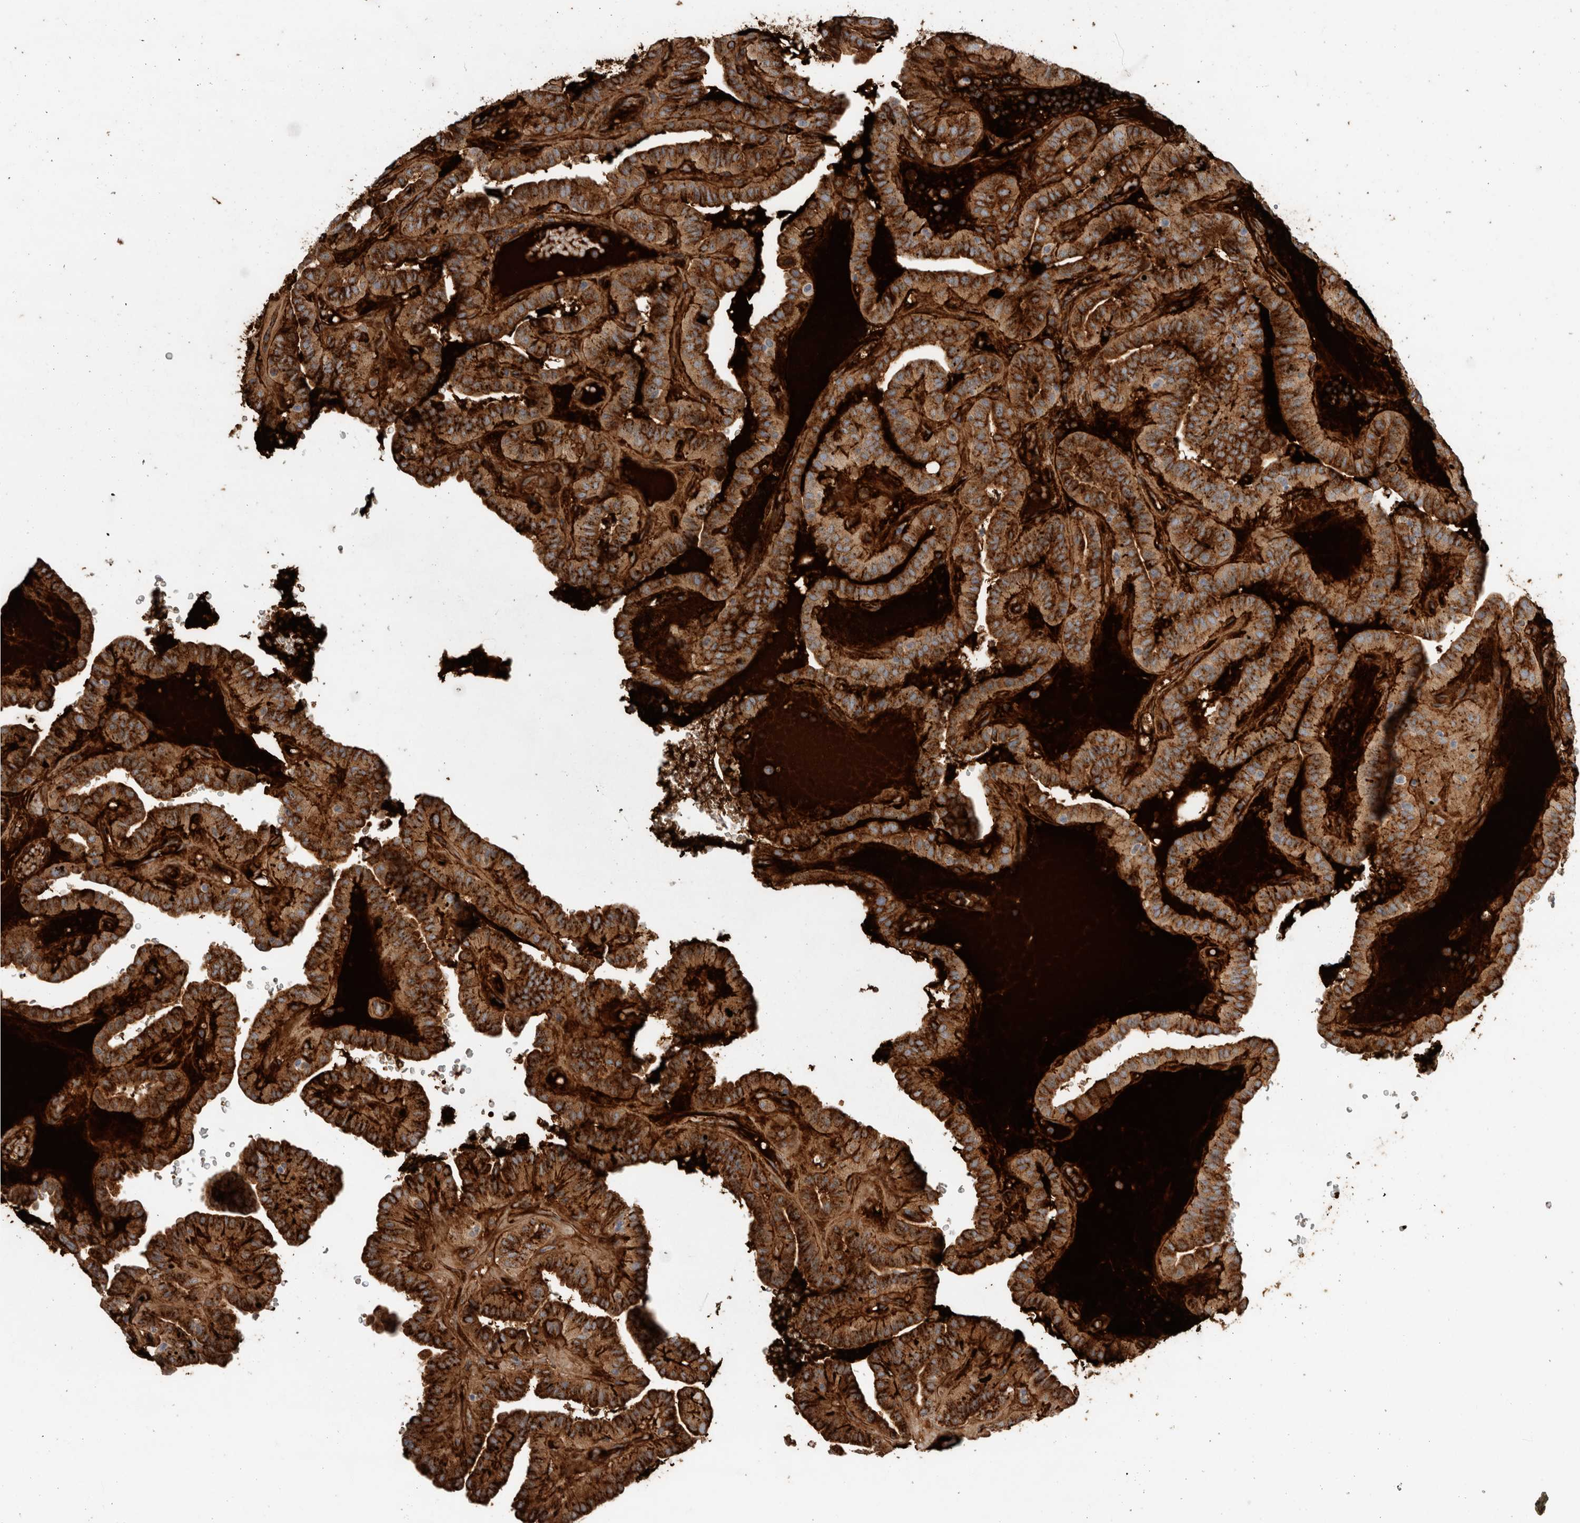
{"staining": {"intensity": "moderate", "quantity": ">75%", "location": "cytoplasmic/membranous"}, "tissue": "thyroid cancer", "cell_type": "Tumor cells", "image_type": "cancer", "snomed": [{"axis": "morphology", "description": "Papillary adenocarcinoma, NOS"}, {"axis": "topography", "description": "Thyroid gland"}], "caption": "This is a photomicrograph of immunohistochemistry (IHC) staining of thyroid papillary adenocarcinoma, which shows moderate expression in the cytoplasmic/membranous of tumor cells.", "gene": "FN1", "patient": {"sex": "male", "age": 77}}